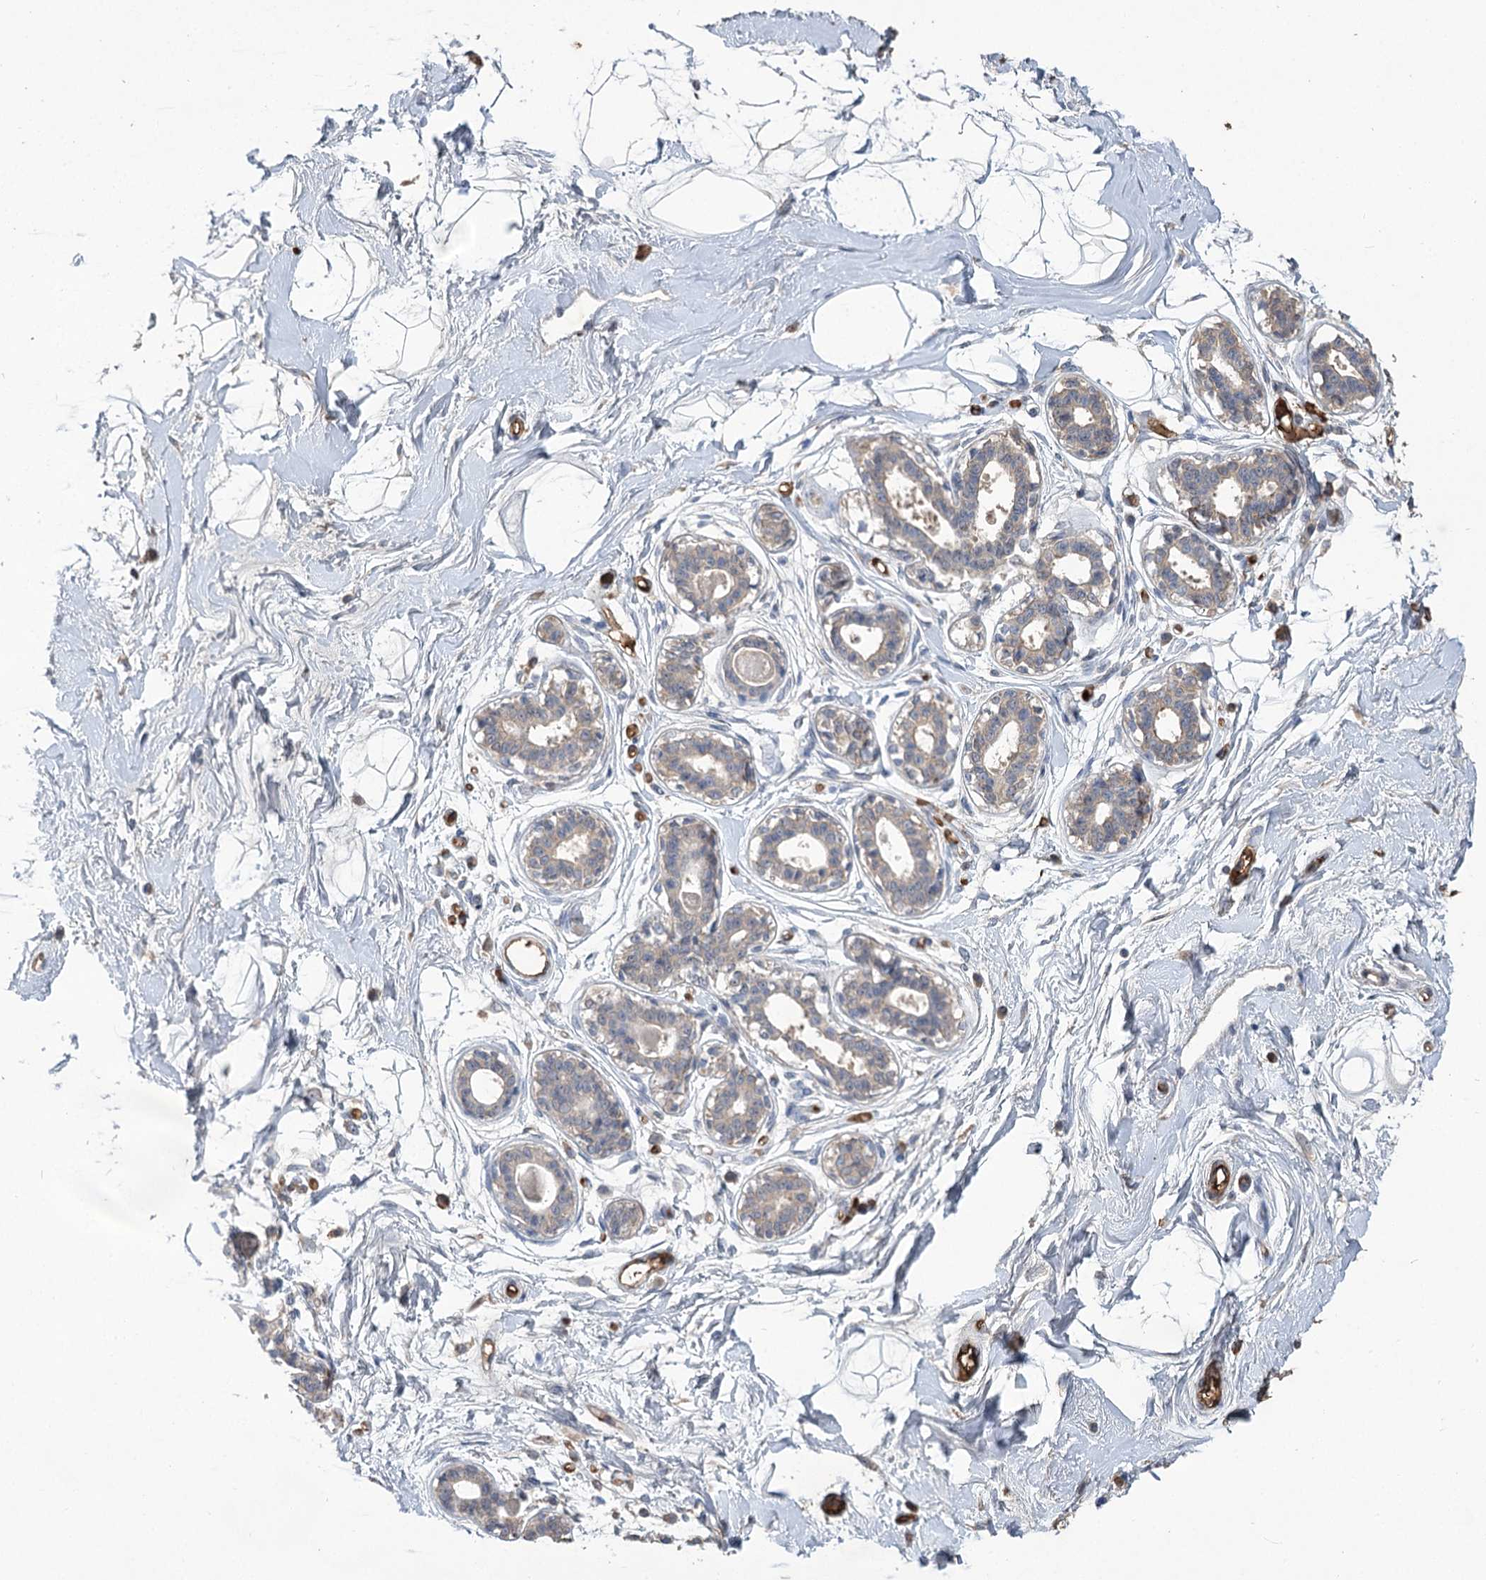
{"staining": {"intensity": "negative", "quantity": "none", "location": "none"}, "tissue": "breast", "cell_type": "Adipocytes", "image_type": "normal", "snomed": [{"axis": "morphology", "description": "Normal tissue, NOS"}, {"axis": "topography", "description": "Breast"}], "caption": "Adipocytes show no significant protein positivity in normal breast. (Immunohistochemistry (ihc), brightfield microscopy, high magnification).", "gene": "HBA1", "patient": {"sex": "female", "age": 45}}